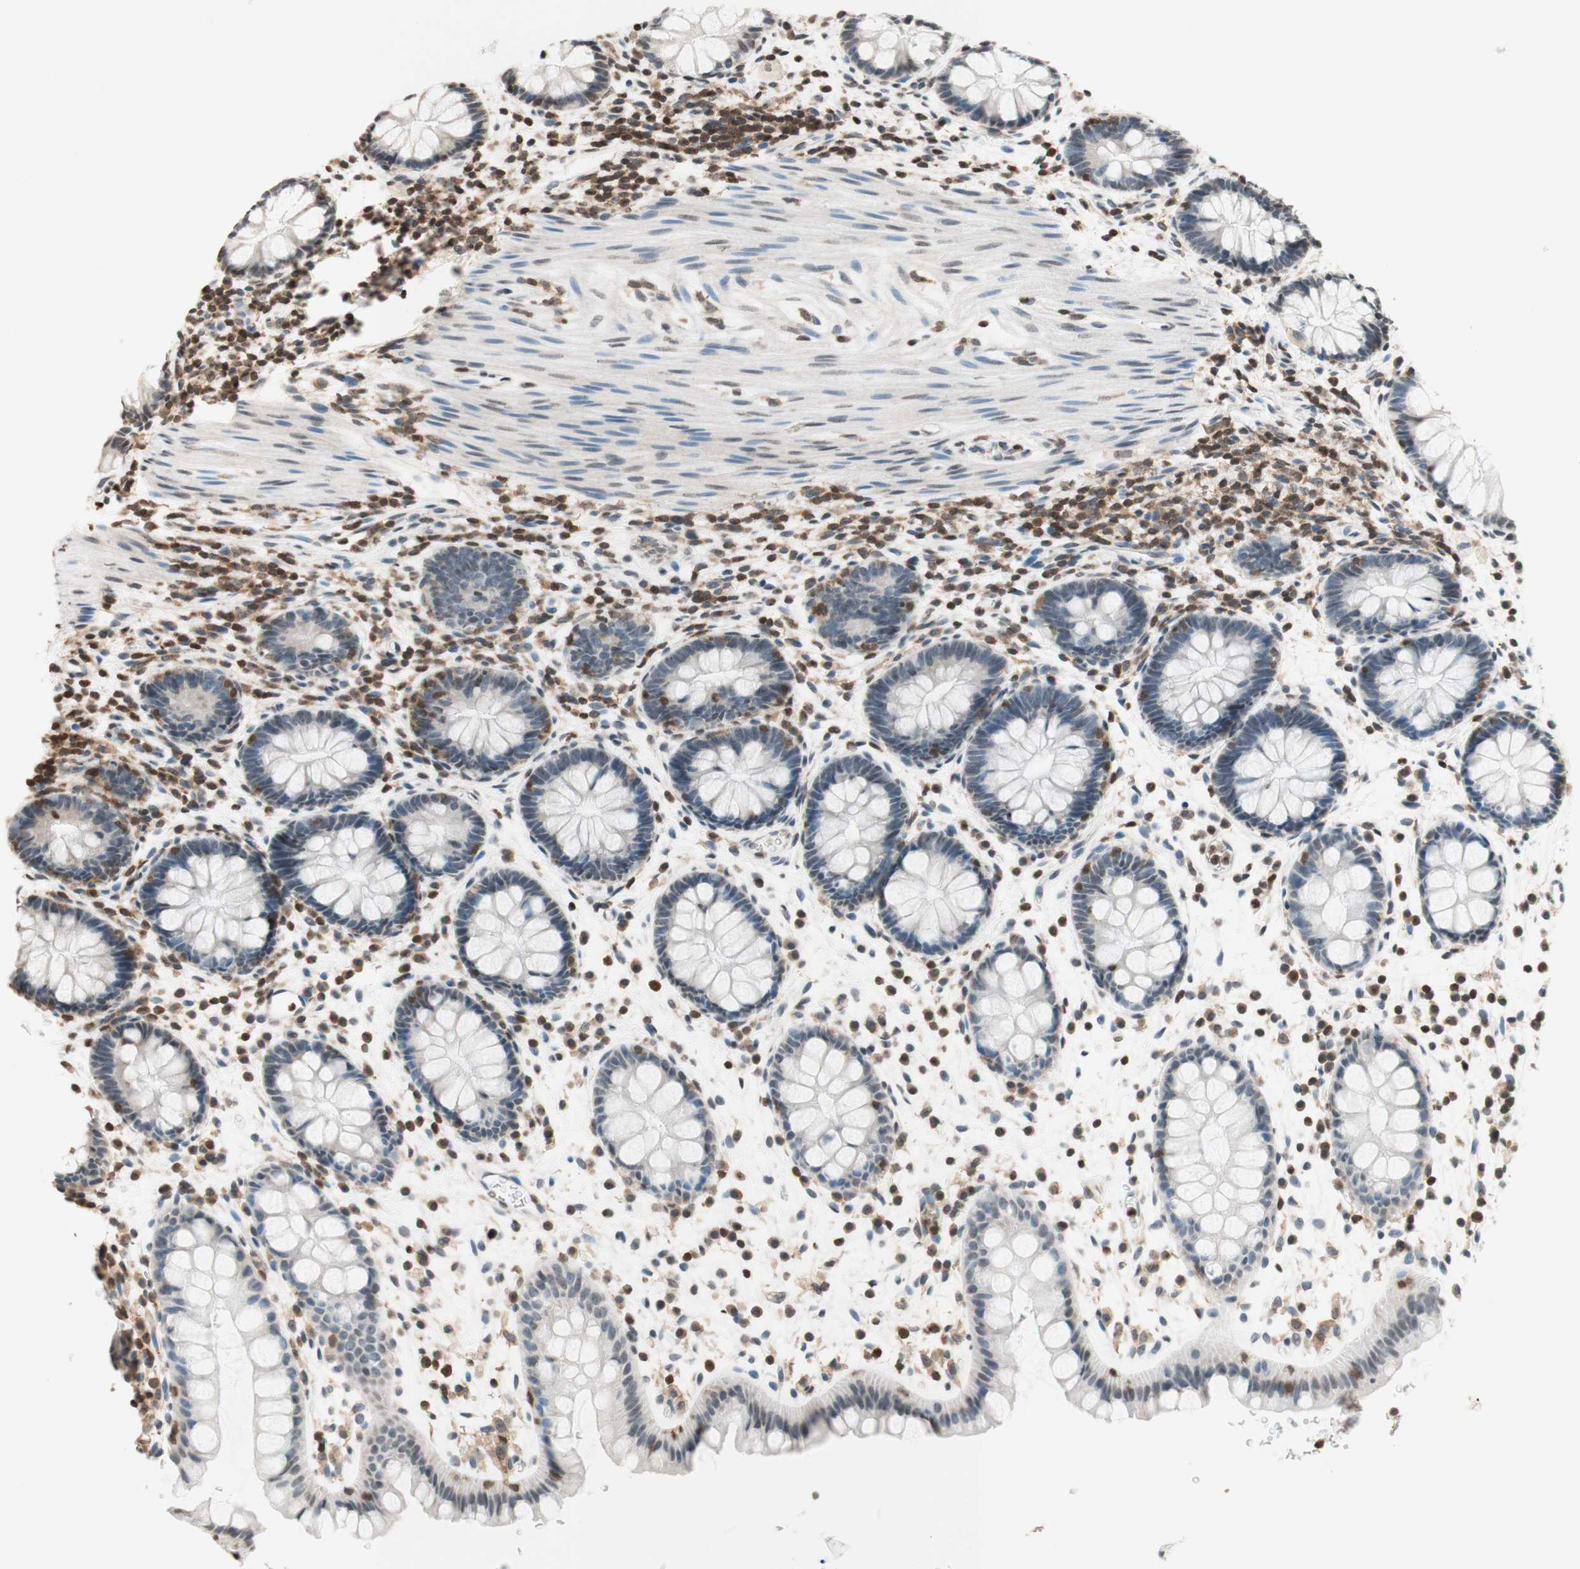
{"staining": {"intensity": "negative", "quantity": "none", "location": "none"}, "tissue": "rectum", "cell_type": "Glandular cells", "image_type": "normal", "snomed": [{"axis": "morphology", "description": "Normal tissue, NOS"}, {"axis": "topography", "description": "Rectum"}], "caption": "IHC image of benign rectum: human rectum stained with DAB (3,3'-diaminobenzidine) displays no significant protein positivity in glandular cells.", "gene": "WIPF1", "patient": {"sex": "female", "age": 24}}